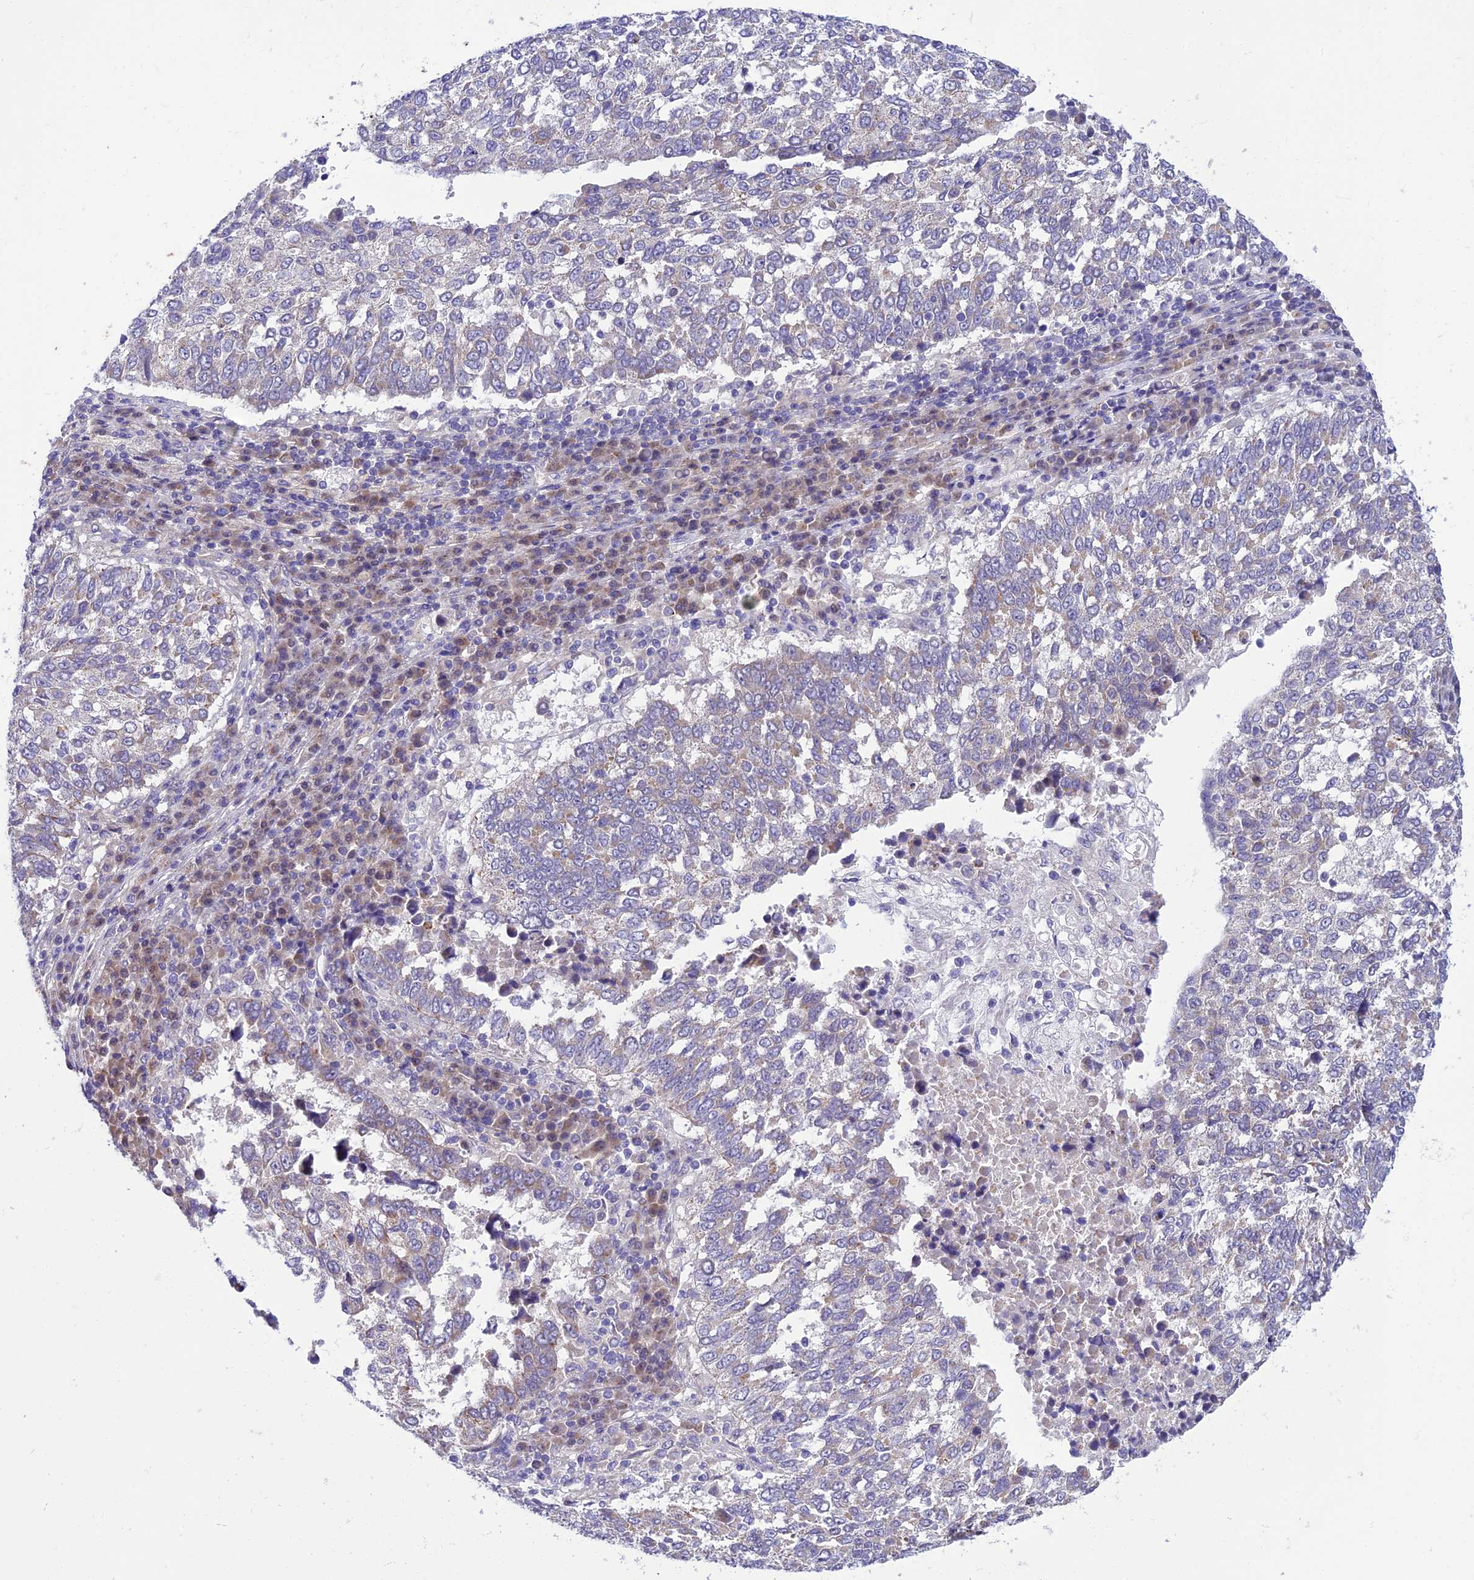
{"staining": {"intensity": "weak", "quantity": "<25%", "location": "cytoplasmic/membranous"}, "tissue": "lung cancer", "cell_type": "Tumor cells", "image_type": "cancer", "snomed": [{"axis": "morphology", "description": "Squamous cell carcinoma, NOS"}, {"axis": "topography", "description": "Lung"}], "caption": "This micrograph is of lung cancer (squamous cell carcinoma) stained with immunohistochemistry to label a protein in brown with the nuclei are counter-stained blue. There is no staining in tumor cells. (DAB IHC visualized using brightfield microscopy, high magnification).", "gene": "BORCS6", "patient": {"sex": "male", "age": 73}}